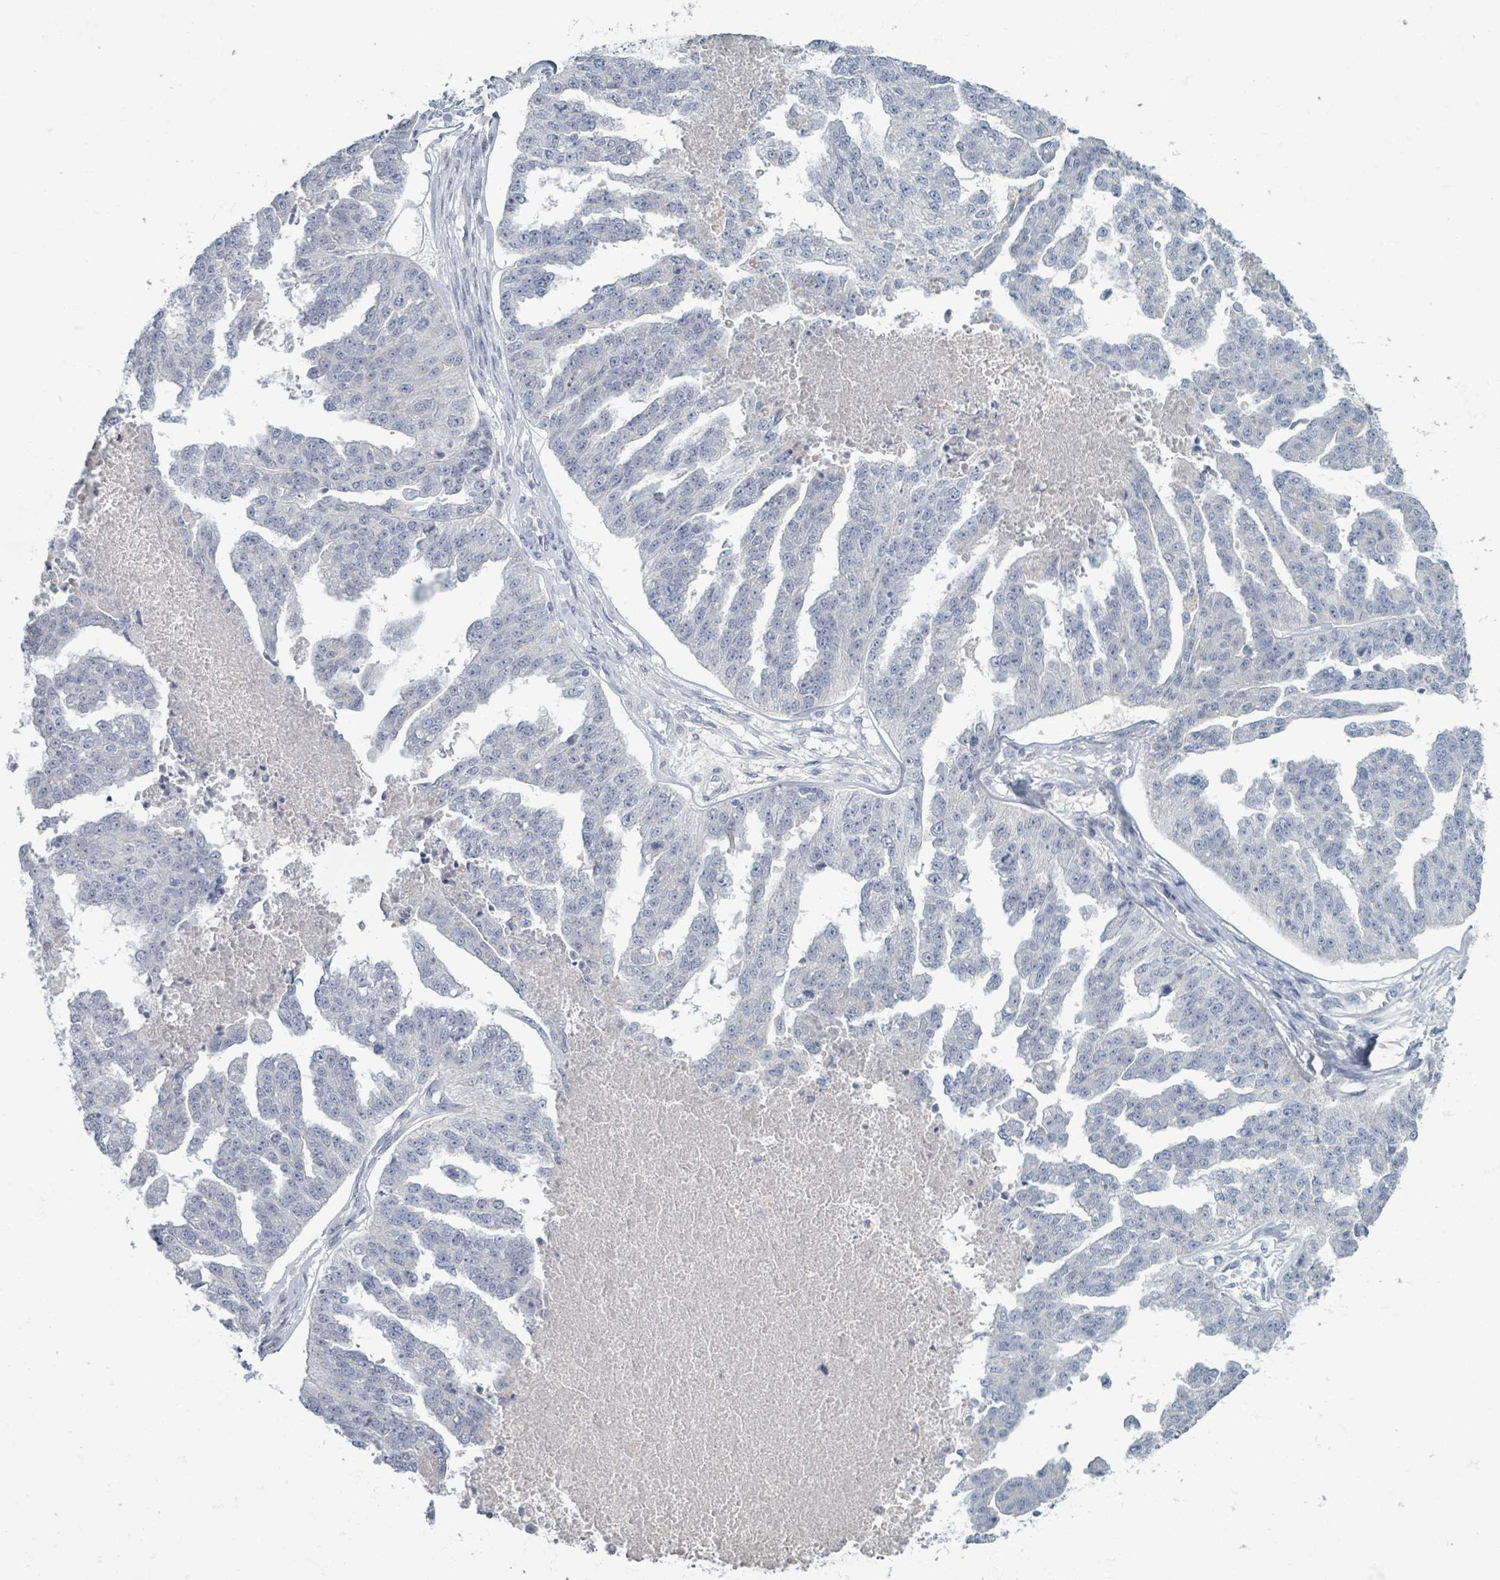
{"staining": {"intensity": "negative", "quantity": "none", "location": "none"}, "tissue": "ovarian cancer", "cell_type": "Tumor cells", "image_type": "cancer", "snomed": [{"axis": "morphology", "description": "Cystadenocarcinoma, serous, NOS"}, {"axis": "topography", "description": "Ovary"}], "caption": "Immunohistochemical staining of human ovarian serous cystadenocarcinoma displays no significant positivity in tumor cells. The staining was performed using DAB to visualize the protein expression in brown, while the nuclei were stained in blue with hematoxylin (Magnification: 20x).", "gene": "WNT11", "patient": {"sex": "female", "age": 58}}